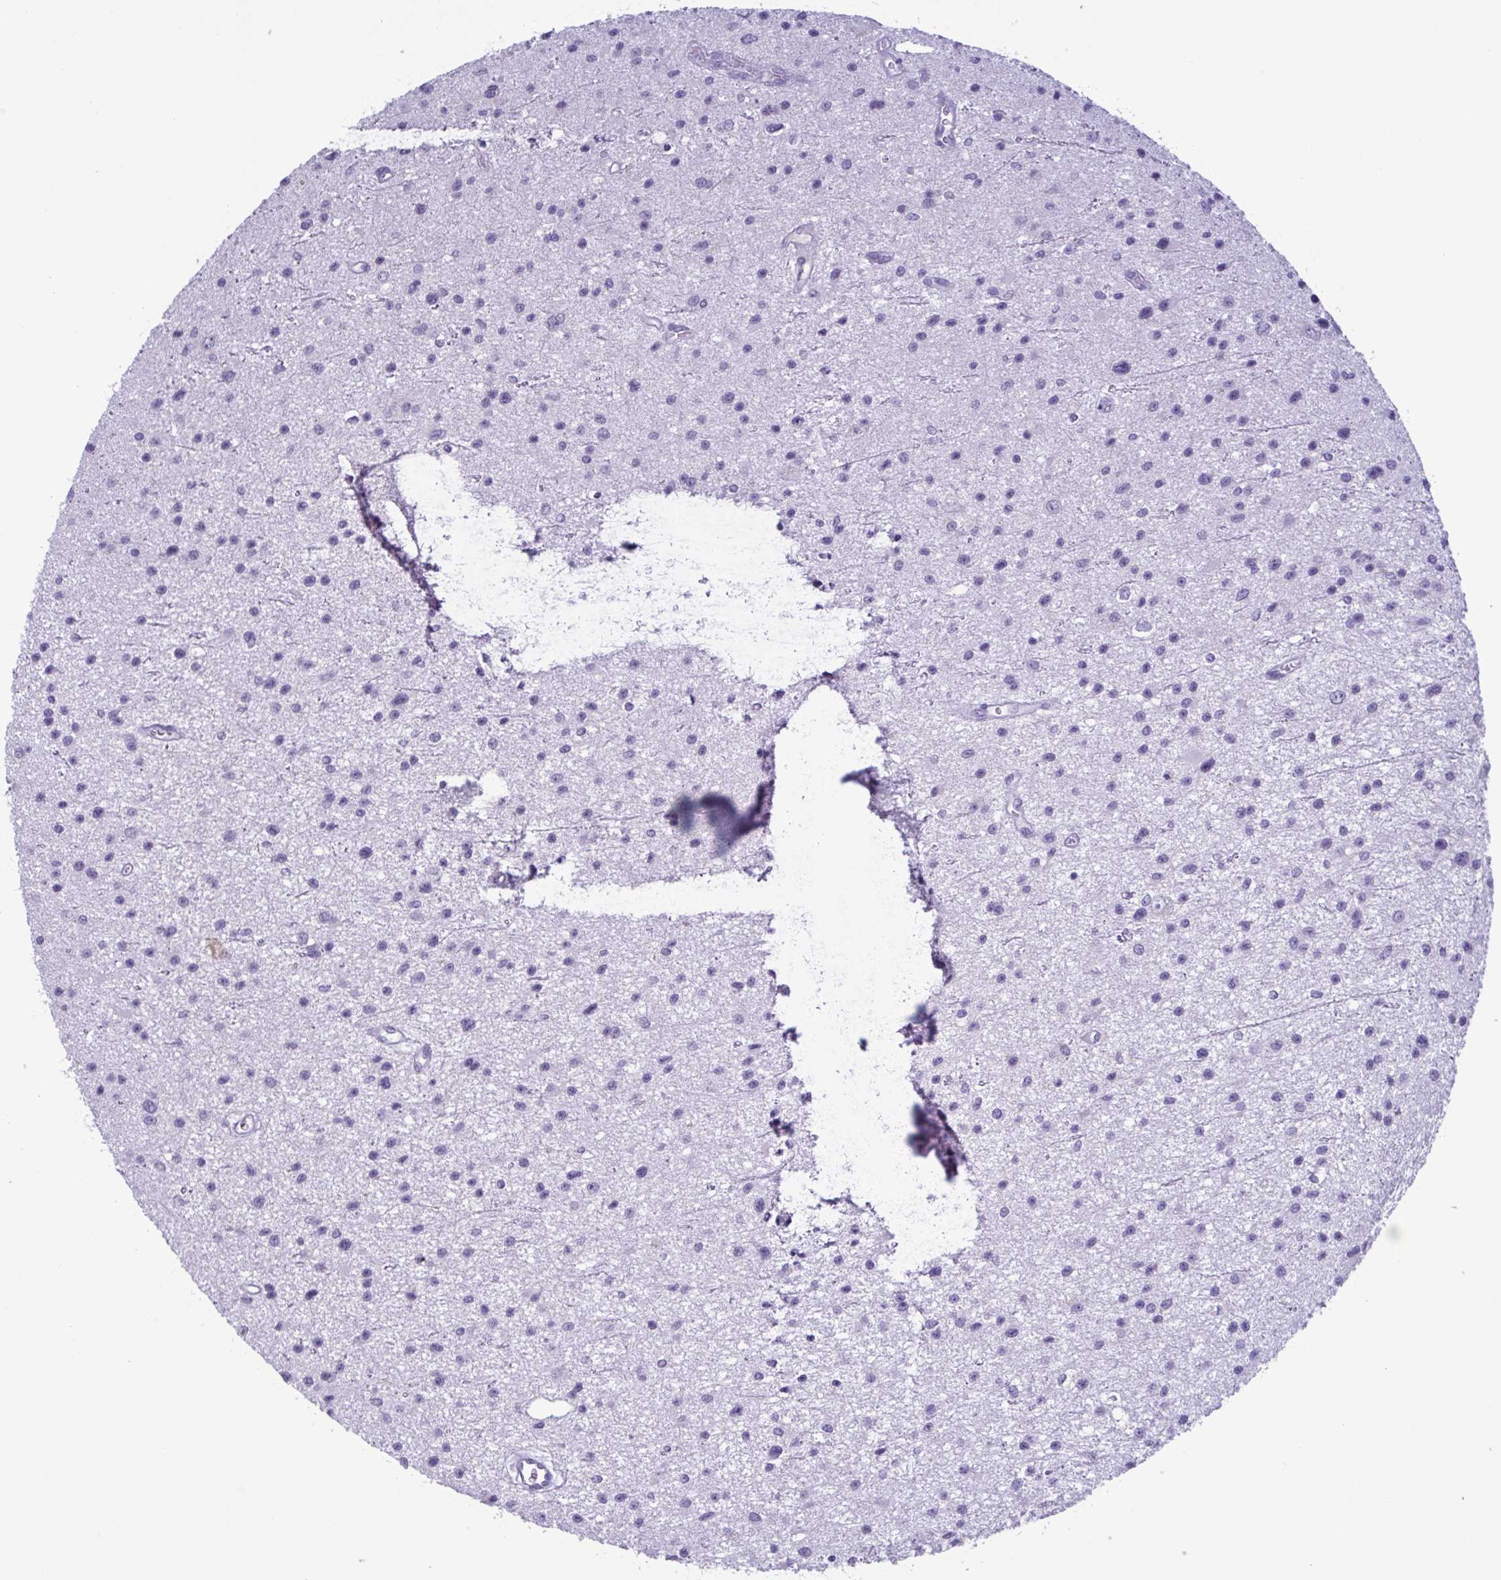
{"staining": {"intensity": "negative", "quantity": "none", "location": "none"}, "tissue": "glioma", "cell_type": "Tumor cells", "image_type": "cancer", "snomed": [{"axis": "morphology", "description": "Glioma, malignant, Low grade"}, {"axis": "topography", "description": "Brain"}], "caption": "An immunohistochemistry micrograph of glioma is shown. There is no staining in tumor cells of glioma. (DAB (3,3'-diaminobenzidine) IHC, high magnification).", "gene": "INAFM1", "patient": {"sex": "male", "age": 43}}